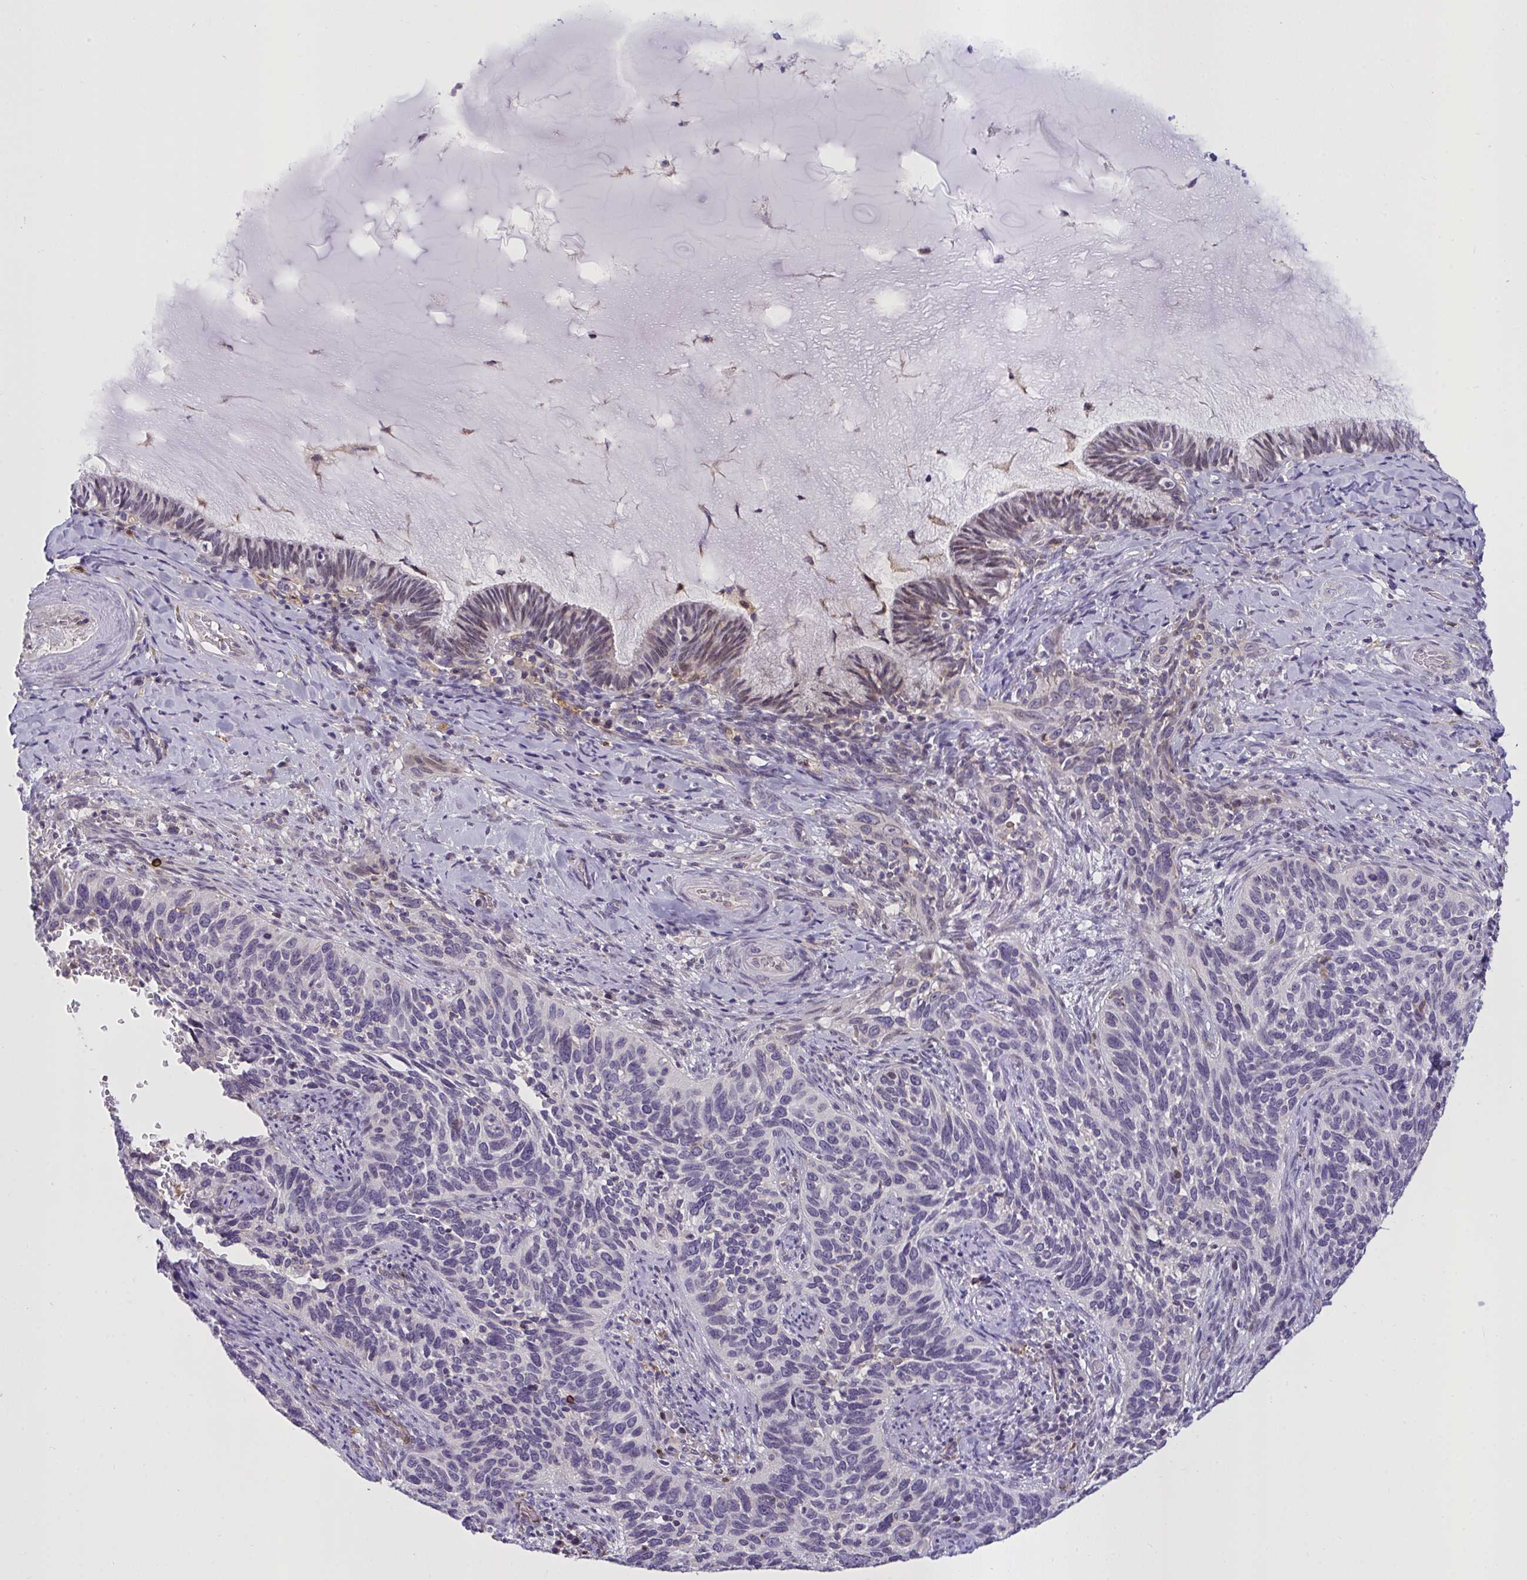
{"staining": {"intensity": "negative", "quantity": "none", "location": "none"}, "tissue": "cervical cancer", "cell_type": "Tumor cells", "image_type": "cancer", "snomed": [{"axis": "morphology", "description": "Squamous cell carcinoma, NOS"}, {"axis": "topography", "description": "Cervix"}], "caption": "The IHC micrograph has no significant positivity in tumor cells of cervical cancer (squamous cell carcinoma) tissue. (Brightfield microscopy of DAB (3,3'-diaminobenzidine) IHC at high magnification).", "gene": "SEMA6B", "patient": {"sex": "female", "age": 51}}